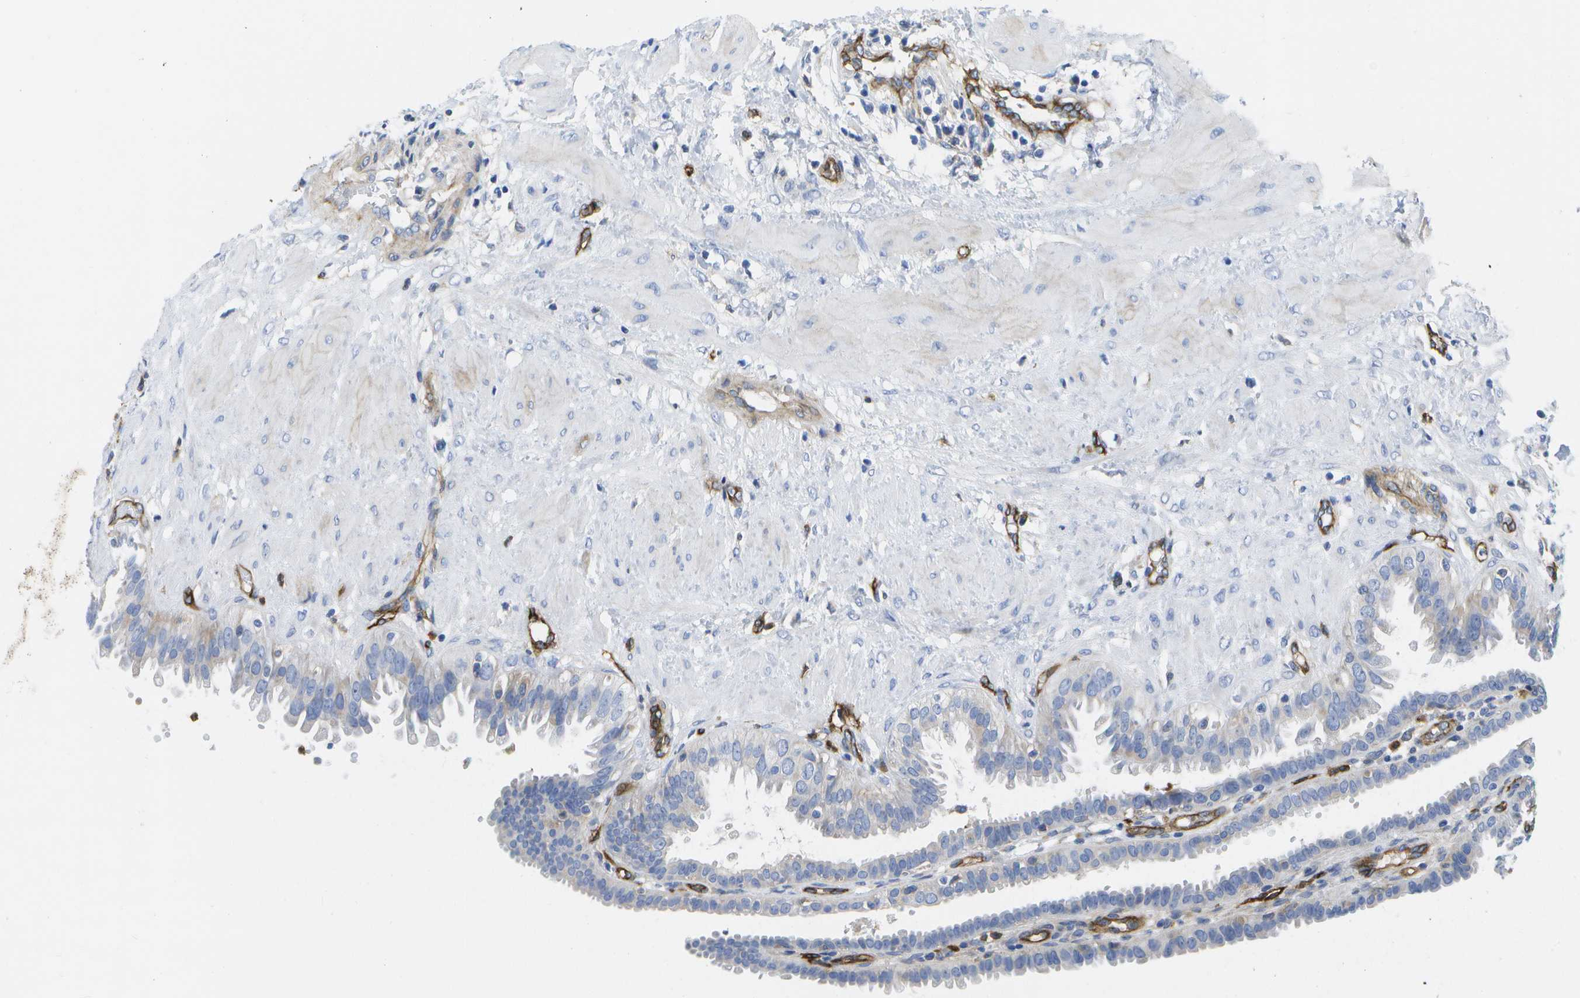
{"staining": {"intensity": "negative", "quantity": "none", "location": "none"}, "tissue": "fallopian tube", "cell_type": "Glandular cells", "image_type": "normal", "snomed": [{"axis": "morphology", "description": "Normal tissue, NOS"}, {"axis": "topography", "description": "Fallopian tube"}, {"axis": "topography", "description": "Placenta"}], "caption": "DAB (3,3'-diaminobenzidine) immunohistochemical staining of benign fallopian tube demonstrates no significant positivity in glandular cells.", "gene": "DYSF", "patient": {"sex": "female", "age": 34}}